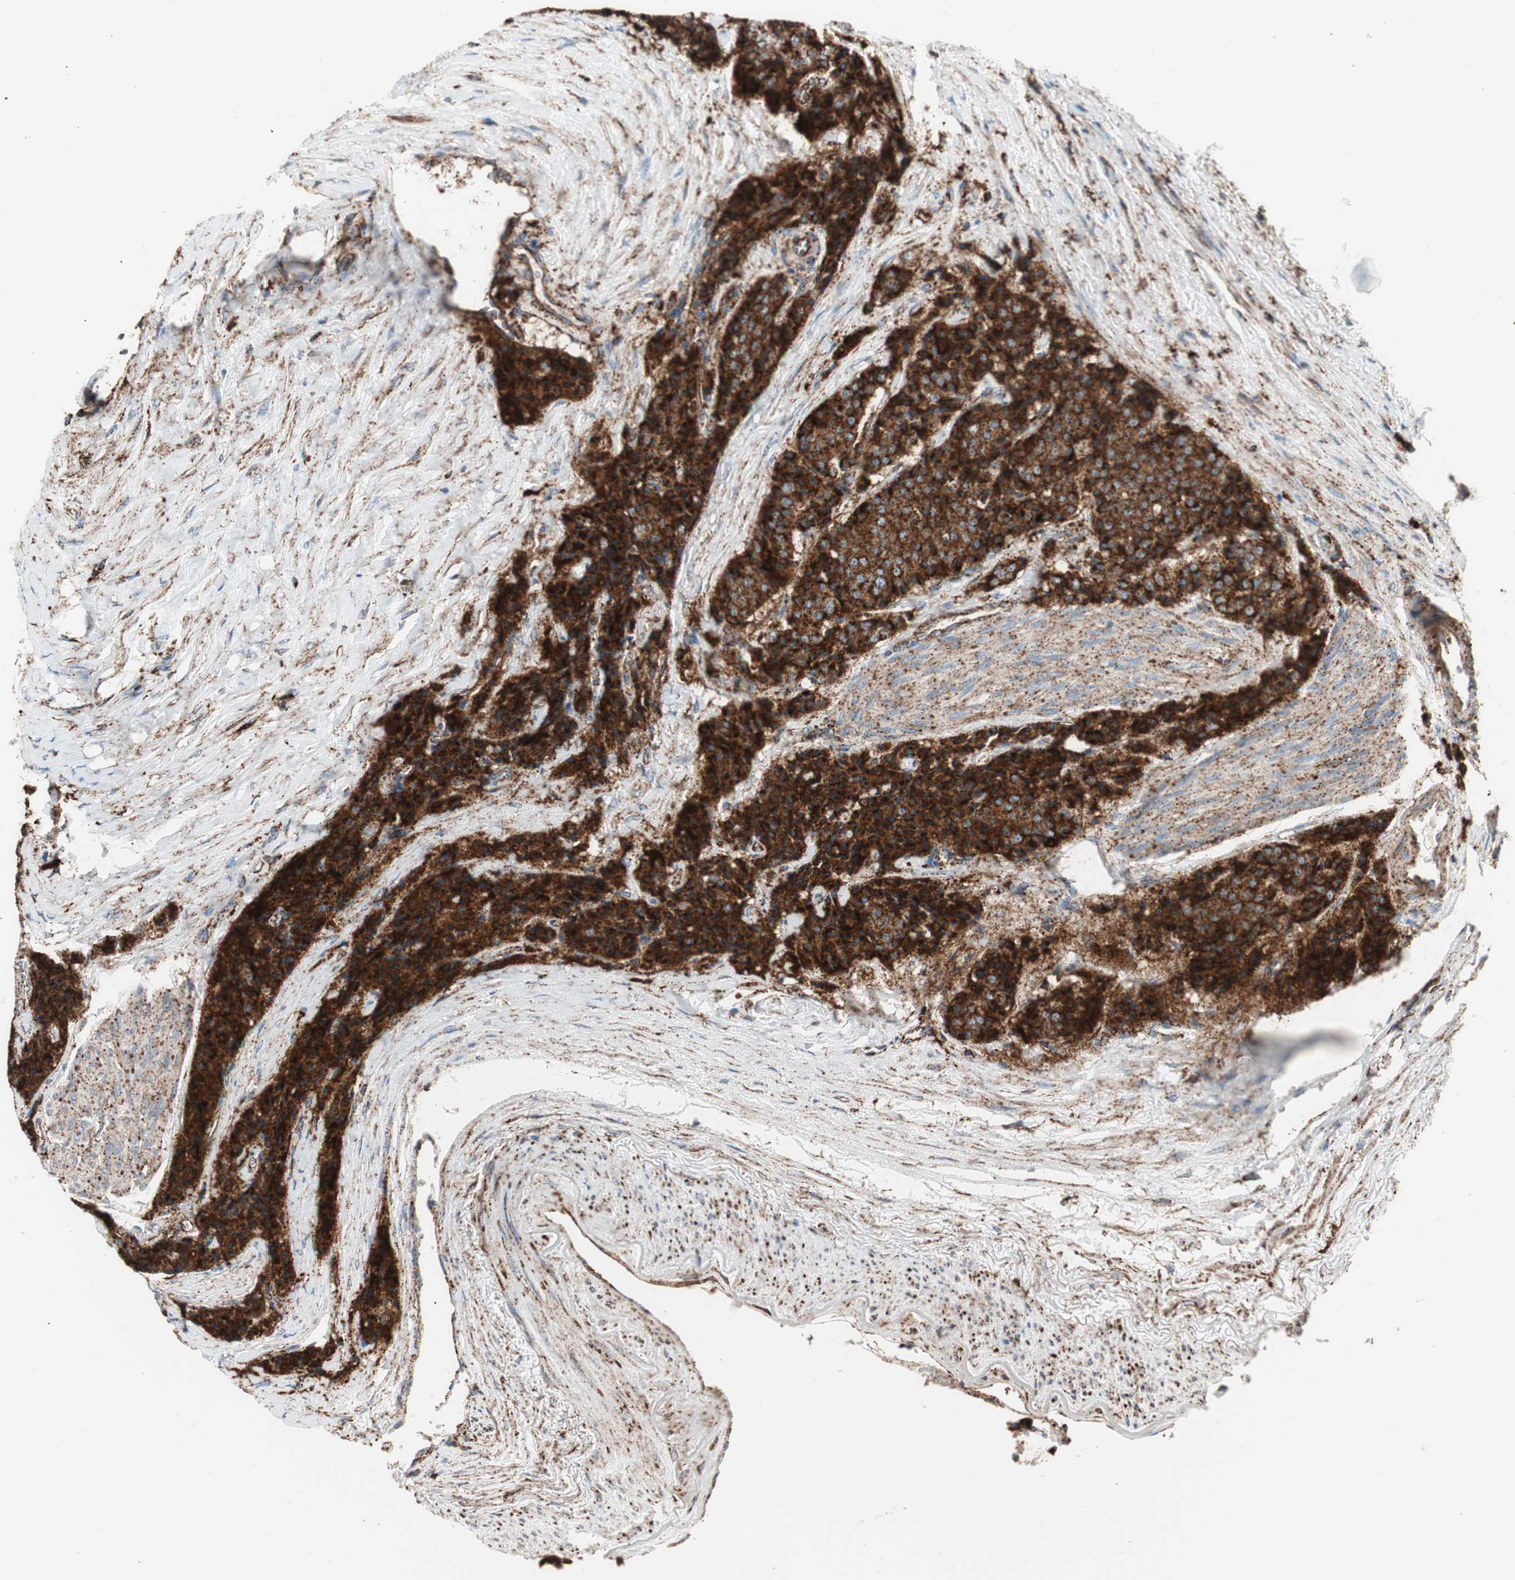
{"staining": {"intensity": "strong", "quantity": ">75%", "location": "cytoplasmic/membranous"}, "tissue": "carcinoid", "cell_type": "Tumor cells", "image_type": "cancer", "snomed": [{"axis": "morphology", "description": "Carcinoid, malignant, NOS"}, {"axis": "topography", "description": "Colon"}], "caption": "DAB (3,3'-diaminobenzidine) immunohistochemical staining of human carcinoid (malignant) reveals strong cytoplasmic/membranous protein staining in about >75% of tumor cells.", "gene": "LAMP1", "patient": {"sex": "female", "age": 61}}